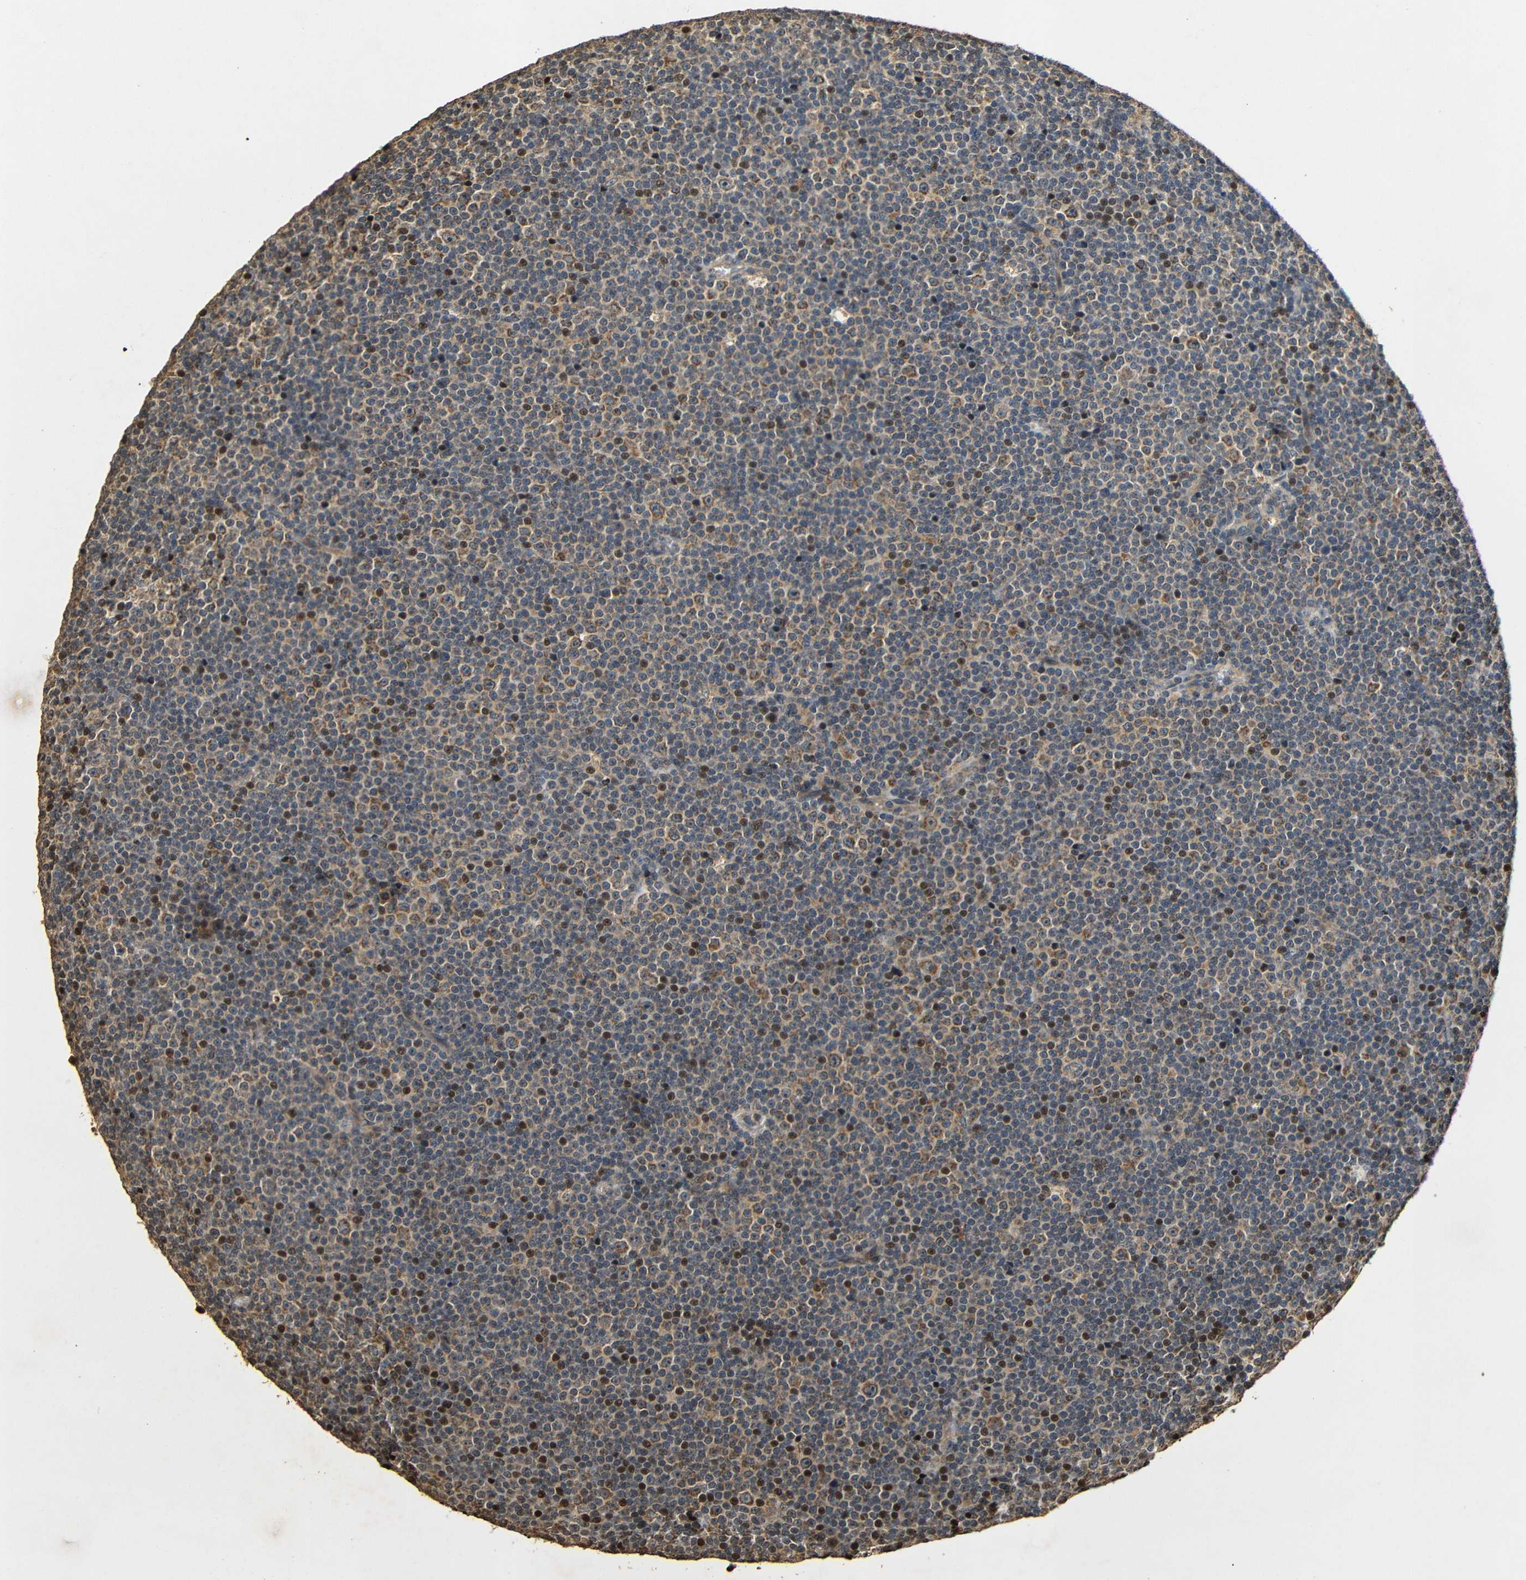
{"staining": {"intensity": "moderate", "quantity": ">75%", "location": "cytoplasmic/membranous,nuclear"}, "tissue": "lymphoma", "cell_type": "Tumor cells", "image_type": "cancer", "snomed": [{"axis": "morphology", "description": "Malignant lymphoma, non-Hodgkin's type, Low grade"}, {"axis": "topography", "description": "Lymph node"}], "caption": "Protein expression analysis of low-grade malignant lymphoma, non-Hodgkin's type shows moderate cytoplasmic/membranous and nuclear expression in about >75% of tumor cells. The staining was performed using DAB (3,3'-diaminobenzidine), with brown indicating positive protein expression. Nuclei are stained blue with hematoxylin.", "gene": "KAZALD1", "patient": {"sex": "female", "age": 67}}